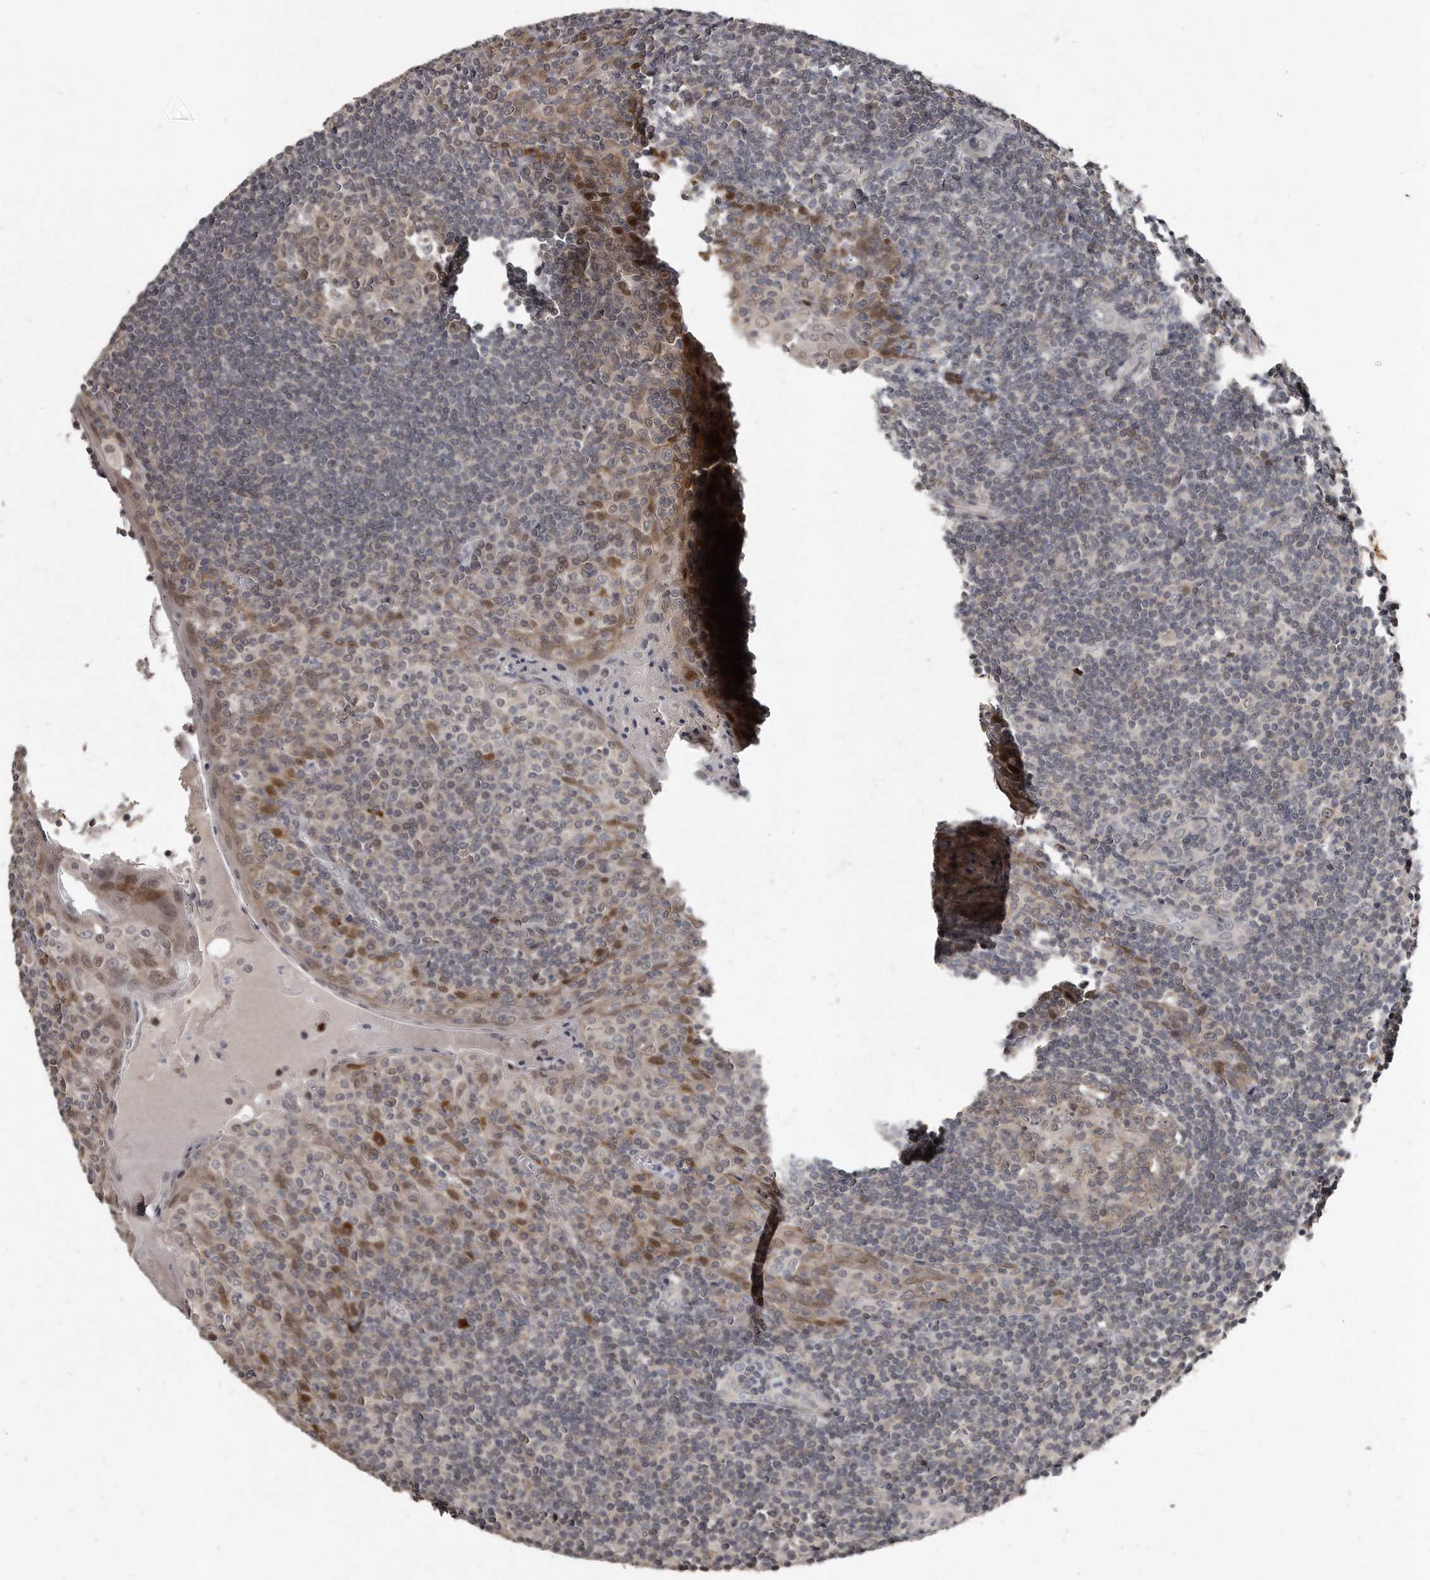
{"staining": {"intensity": "weak", "quantity": "<25%", "location": "nuclear"}, "tissue": "tonsil", "cell_type": "Germinal center cells", "image_type": "normal", "snomed": [{"axis": "morphology", "description": "Normal tissue, NOS"}, {"axis": "topography", "description": "Tonsil"}], "caption": "Protein analysis of benign tonsil displays no significant expression in germinal center cells.", "gene": "GCH1", "patient": {"sex": "male", "age": 27}}